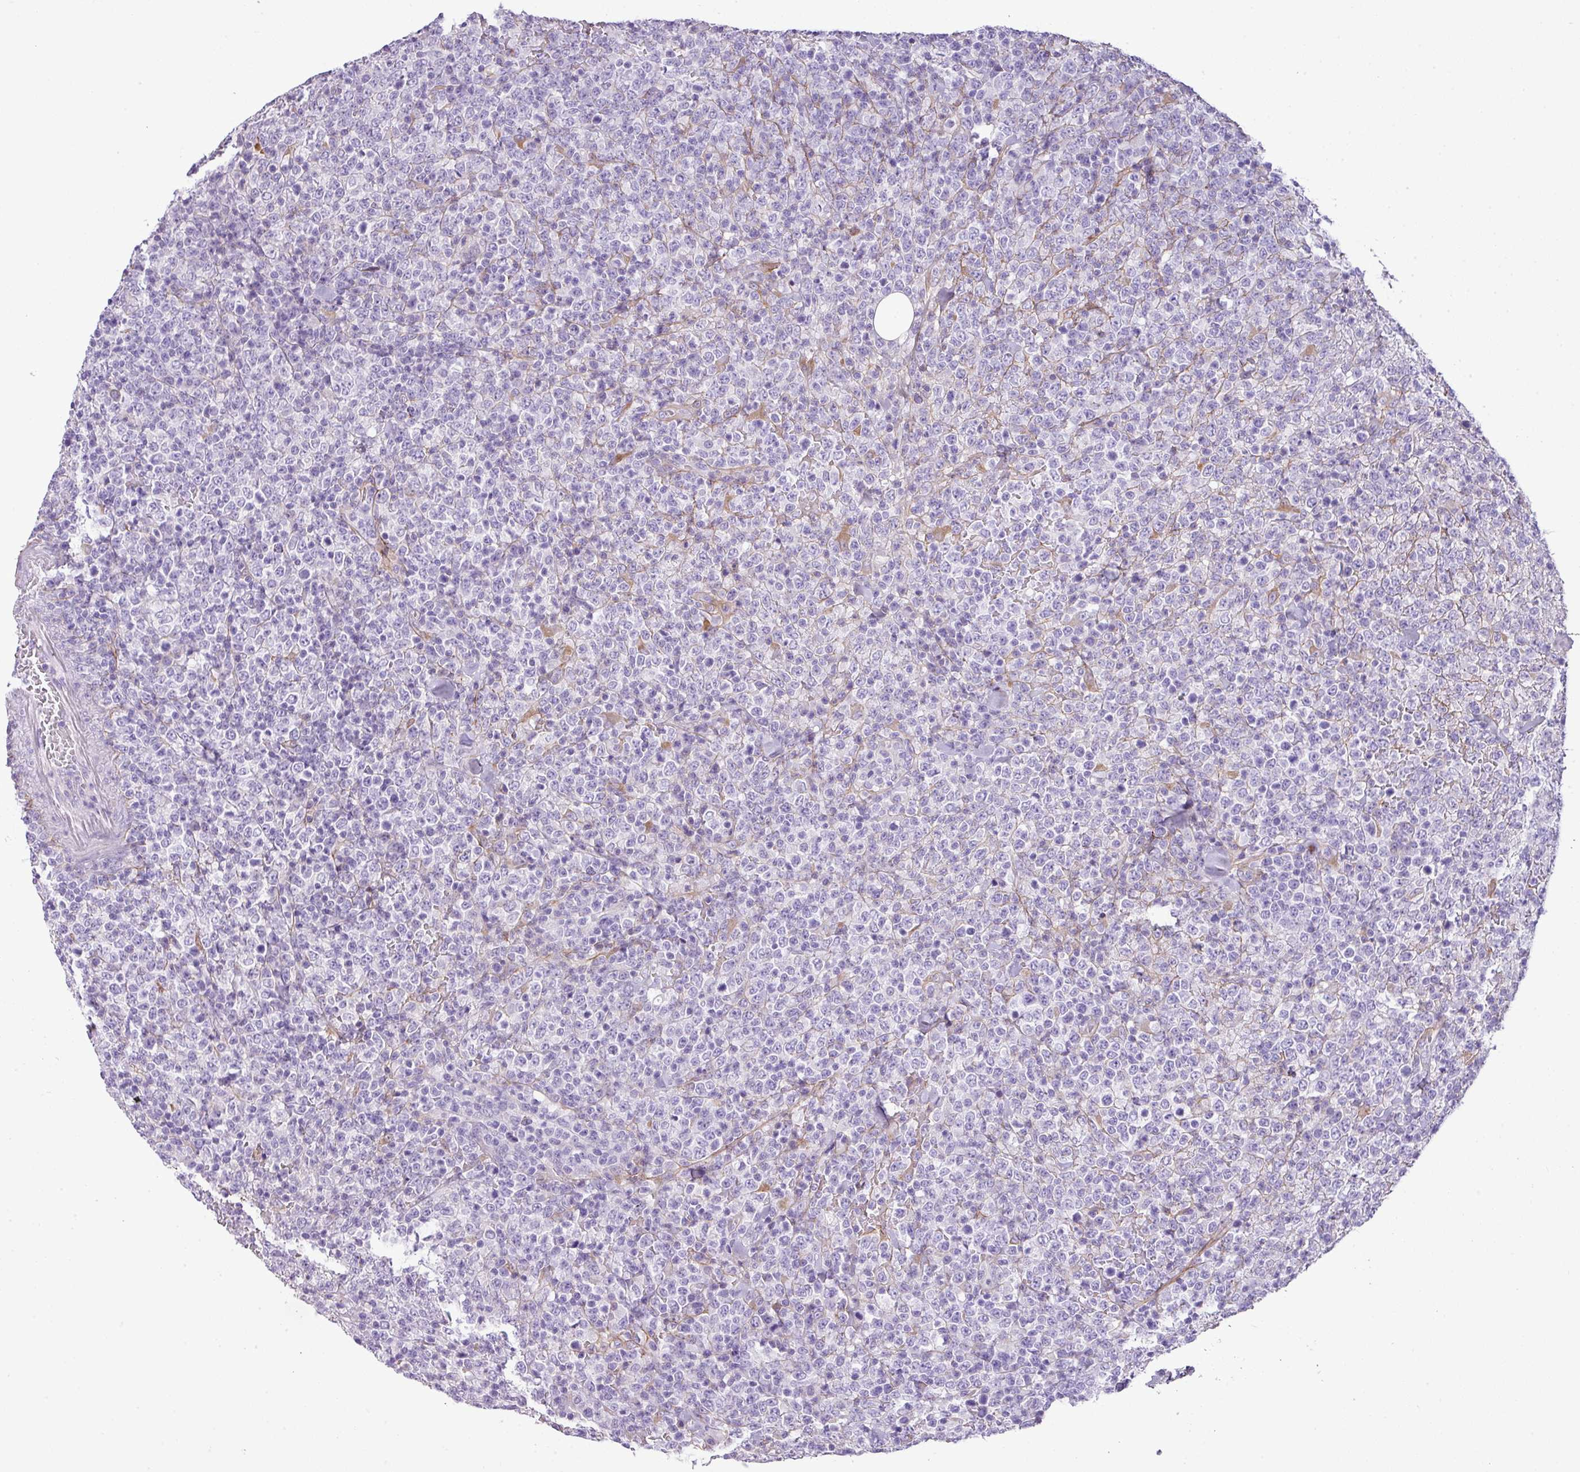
{"staining": {"intensity": "negative", "quantity": "none", "location": "none"}, "tissue": "lymphoma", "cell_type": "Tumor cells", "image_type": "cancer", "snomed": [{"axis": "morphology", "description": "Malignant lymphoma, non-Hodgkin's type, High grade"}, {"axis": "topography", "description": "Colon"}], "caption": "The immunohistochemistry micrograph has no significant staining in tumor cells of lymphoma tissue.", "gene": "PARD6G", "patient": {"sex": "female", "age": 53}}